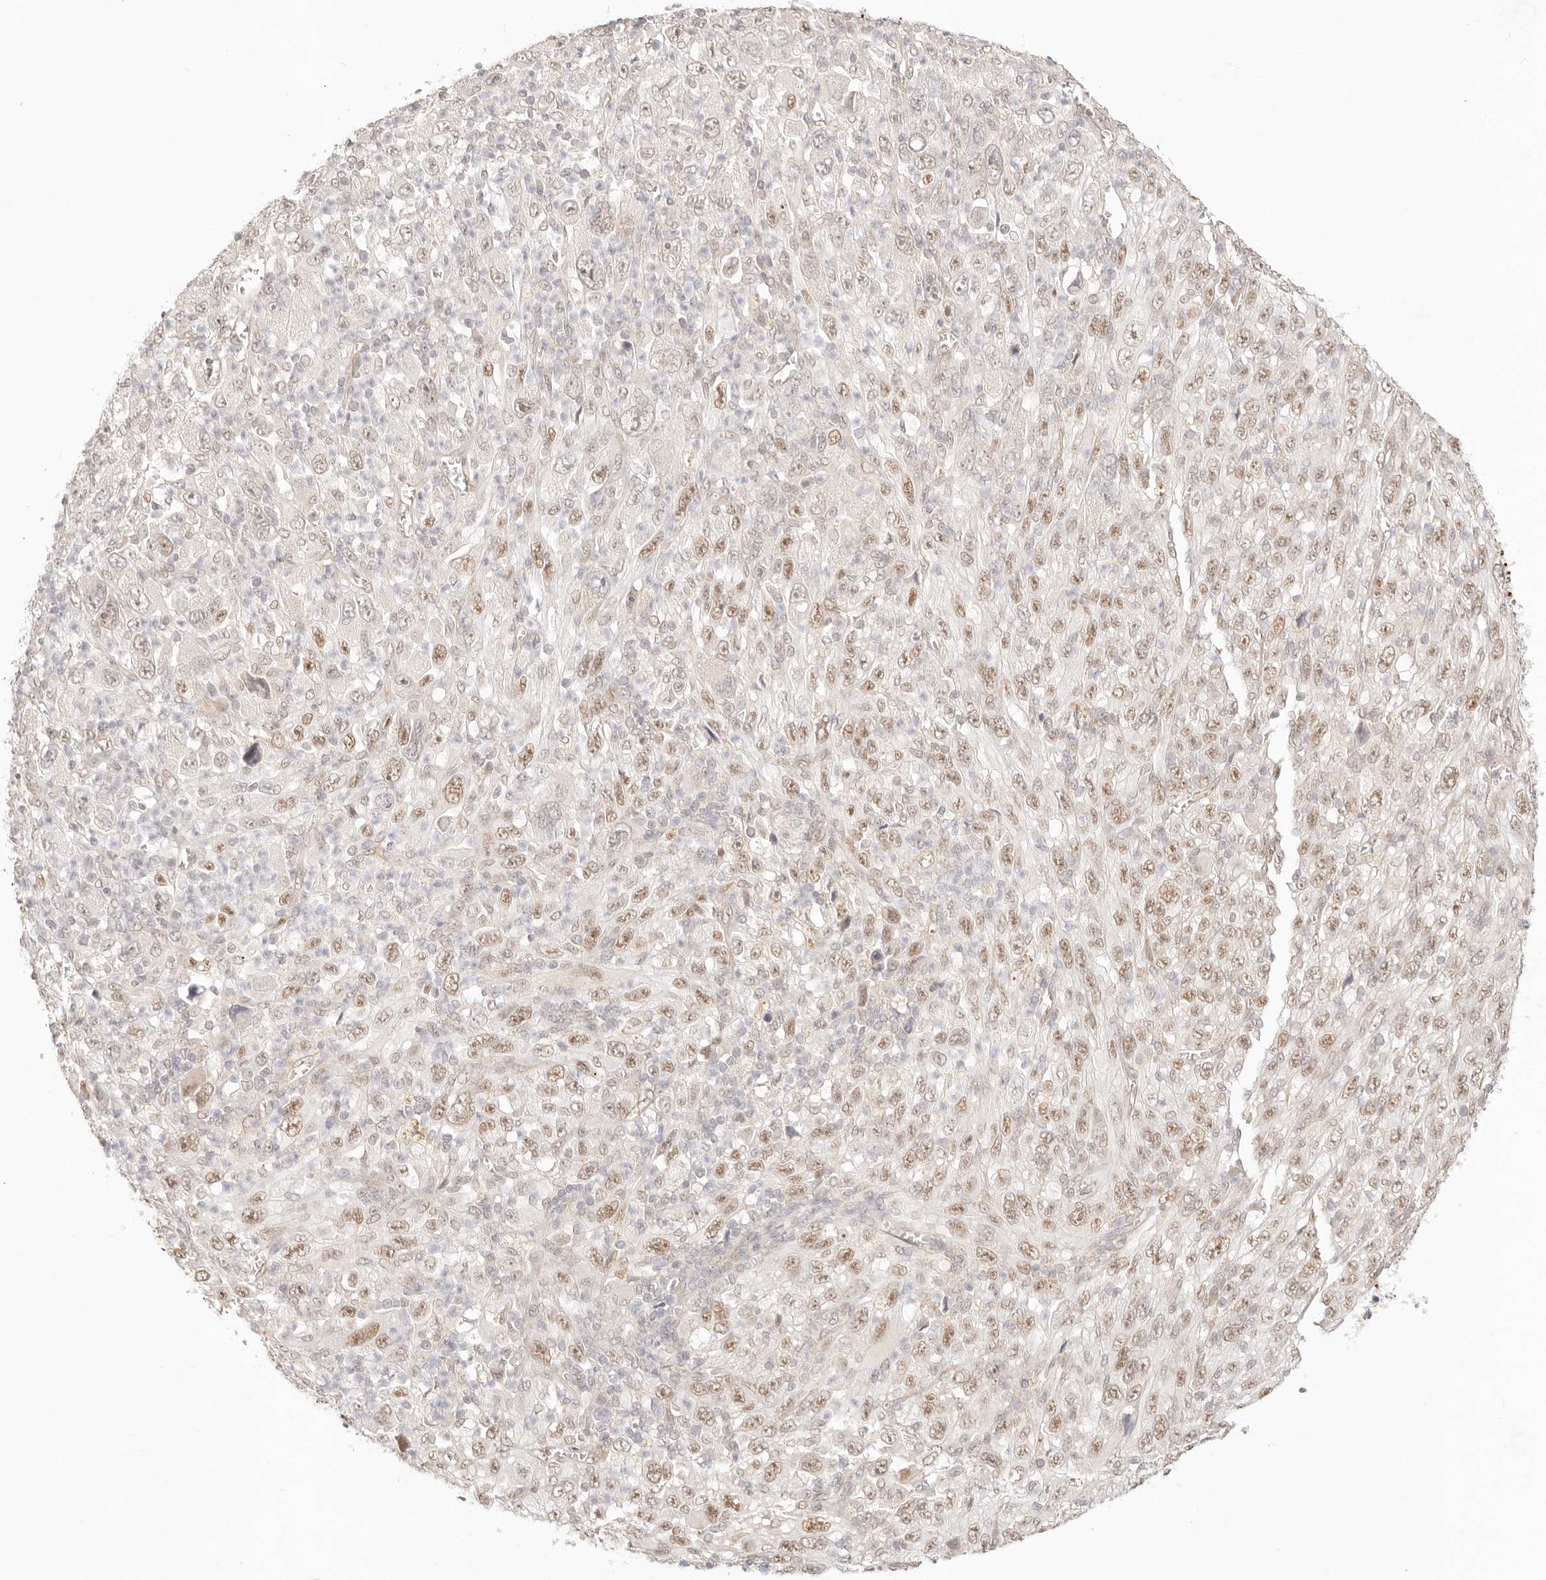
{"staining": {"intensity": "moderate", "quantity": "25%-75%", "location": "nuclear"}, "tissue": "melanoma", "cell_type": "Tumor cells", "image_type": "cancer", "snomed": [{"axis": "morphology", "description": "Malignant melanoma, Metastatic site"}, {"axis": "topography", "description": "Skin"}], "caption": "The image demonstrates a brown stain indicating the presence of a protein in the nuclear of tumor cells in malignant melanoma (metastatic site).", "gene": "GPR156", "patient": {"sex": "female", "age": 56}}